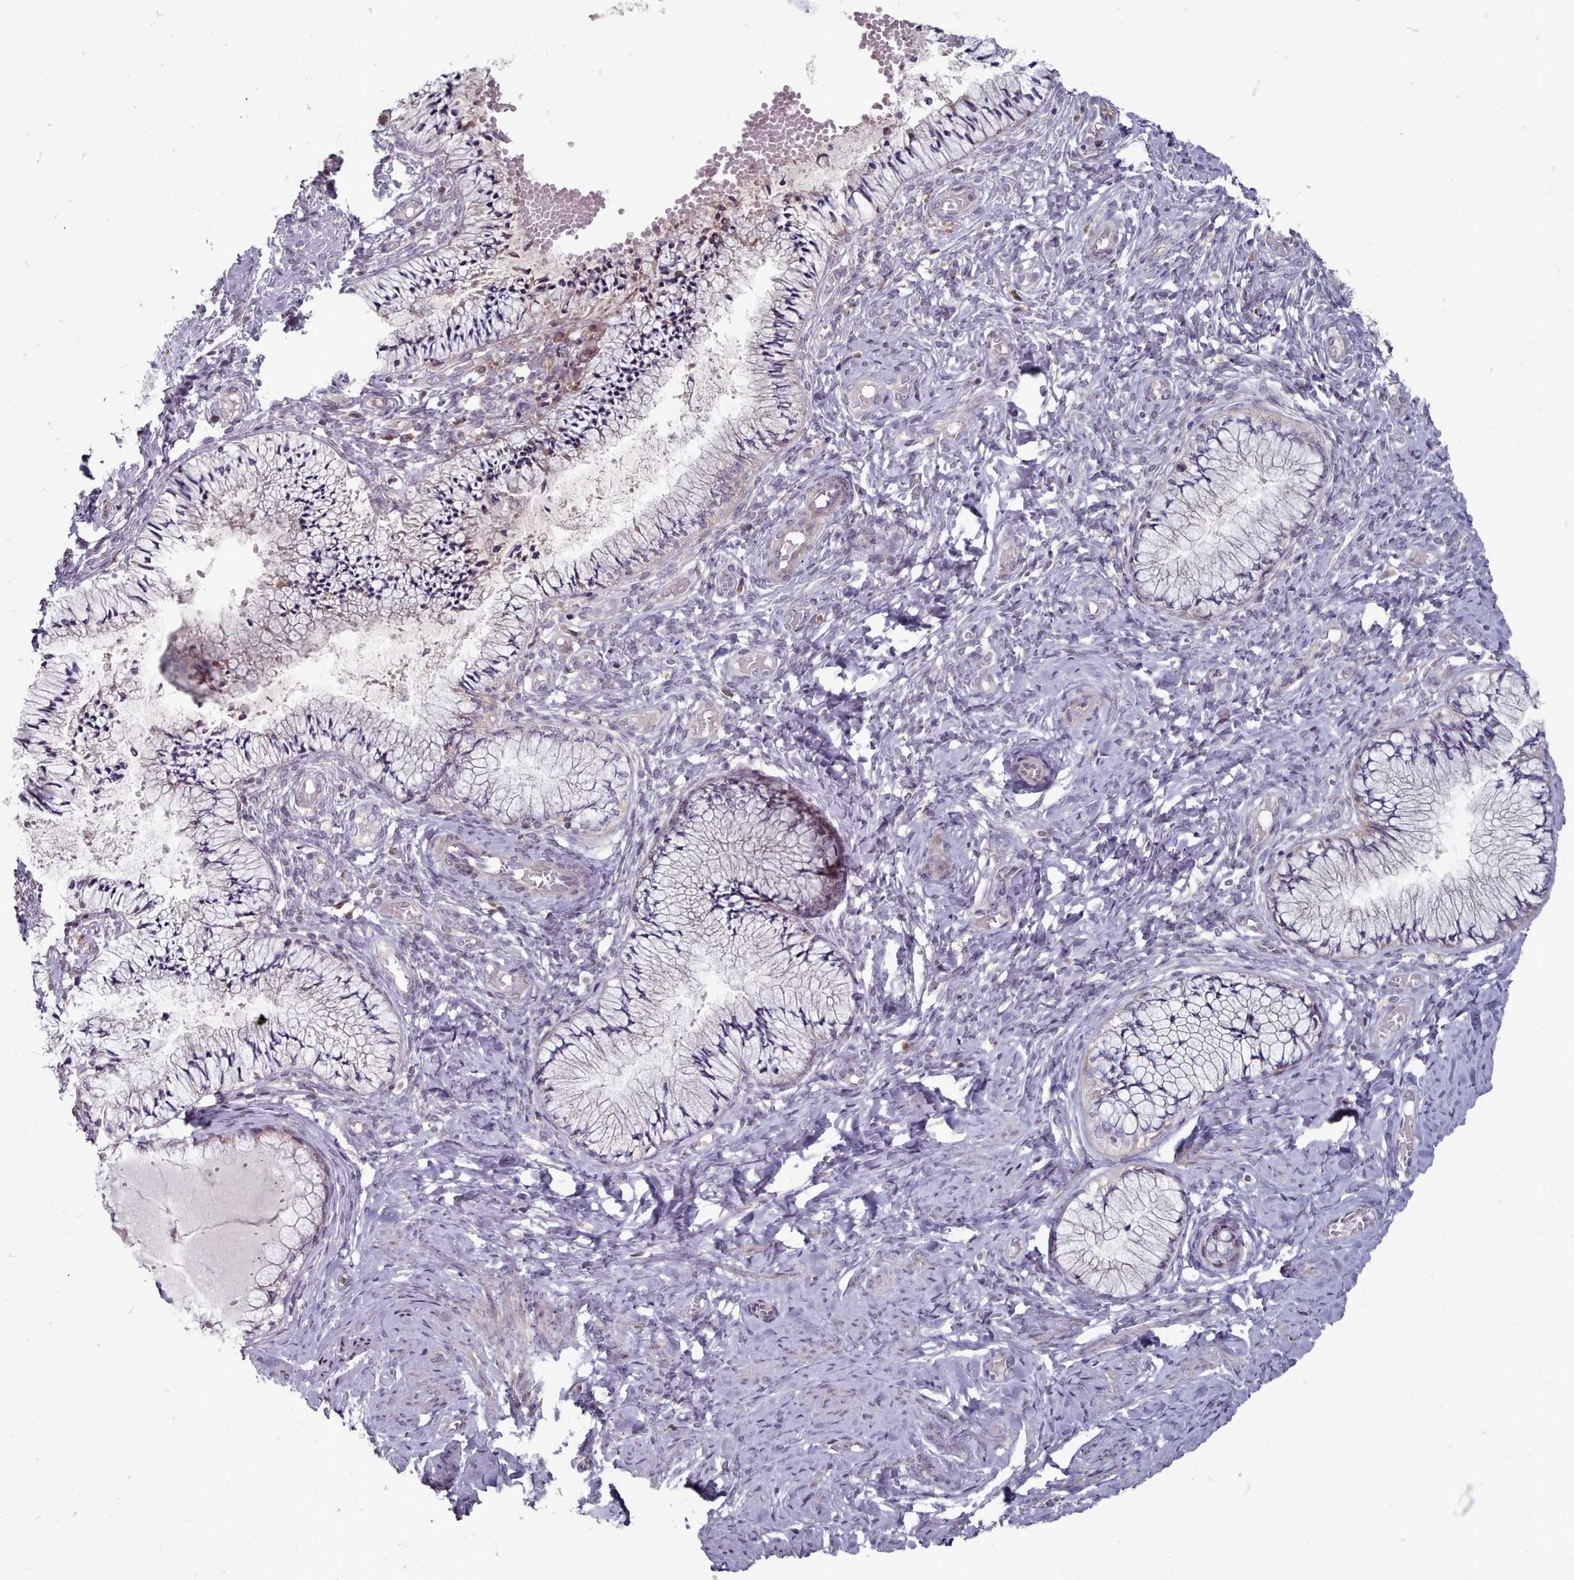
{"staining": {"intensity": "weak", "quantity": "<25%", "location": "cytoplasmic/membranous"}, "tissue": "cervix", "cell_type": "Glandular cells", "image_type": "normal", "snomed": [{"axis": "morphology", "description": "Normal tissue, NOS"}, {"axis": "topography", "description": "Cervix"}], "caption": "Immunohistochemistry micrograph of benign human cervix stained for a protein (brown), which demonstrates no positivity in glandular cells.", "gene": "ACKR3", "patient": {"sex": "female", "age": 42}}